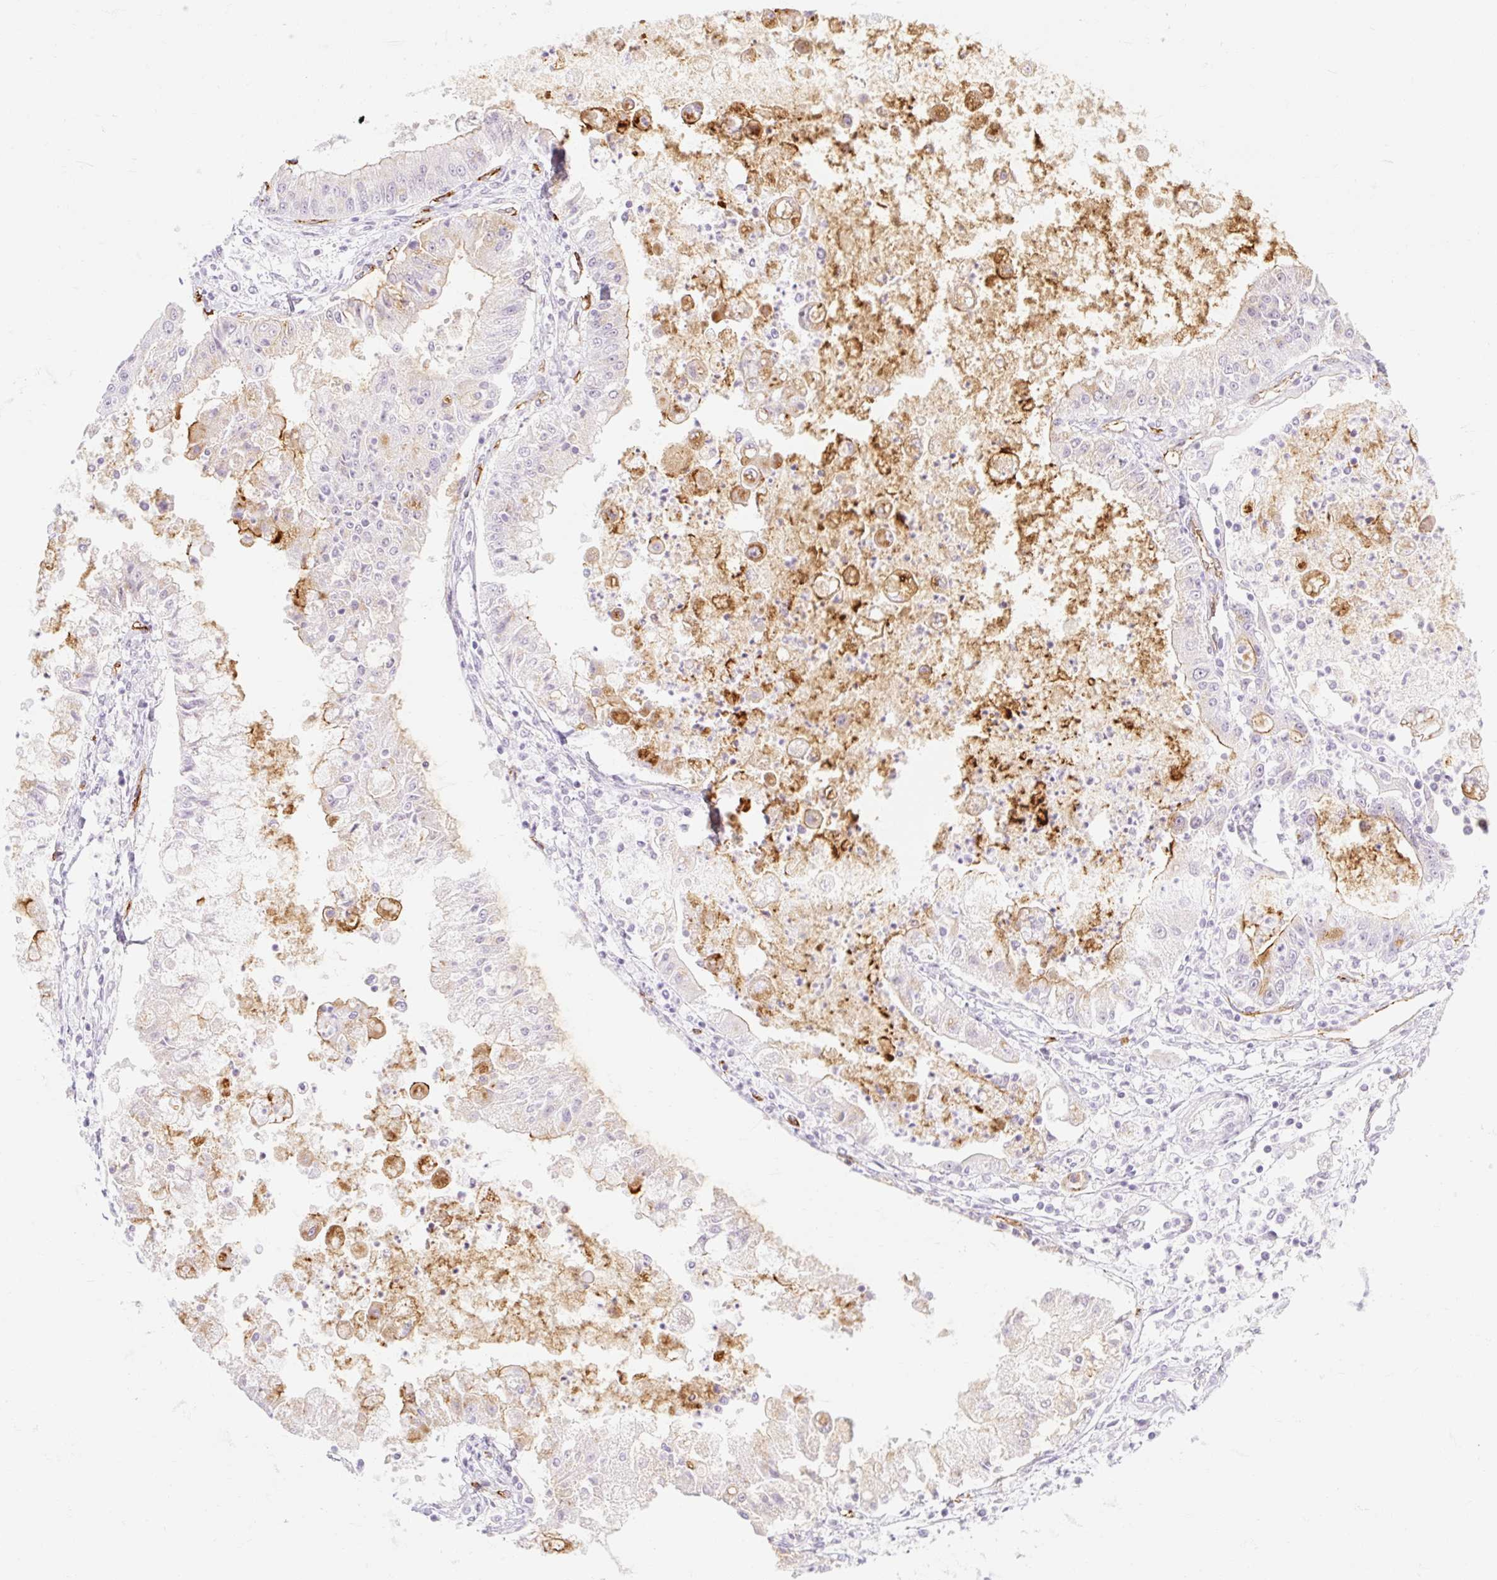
{"staining": {"intensity": "moderate", "quantity": "<25%", "location": "cytoplasmic/membranous"}, "tissue": "ovarian cancer", "cell_type": "Tumor cells", "image_type": "cancer", "snomed": [{"axis": "morphology", "description": "Cystadenocarcinoma, mucinous, NOS"}, {"axis": "topography", "description": "Ovary"}], "caption": "Mucinous cystadenocarcinoma (ovarian) stained with a brown dye exhibits moderate cytoplasmic/membranous positive staining in approximately <25% of tumor cells.", "gene": "TAF1L", "patient": {"sex": "female", "age": 70}}